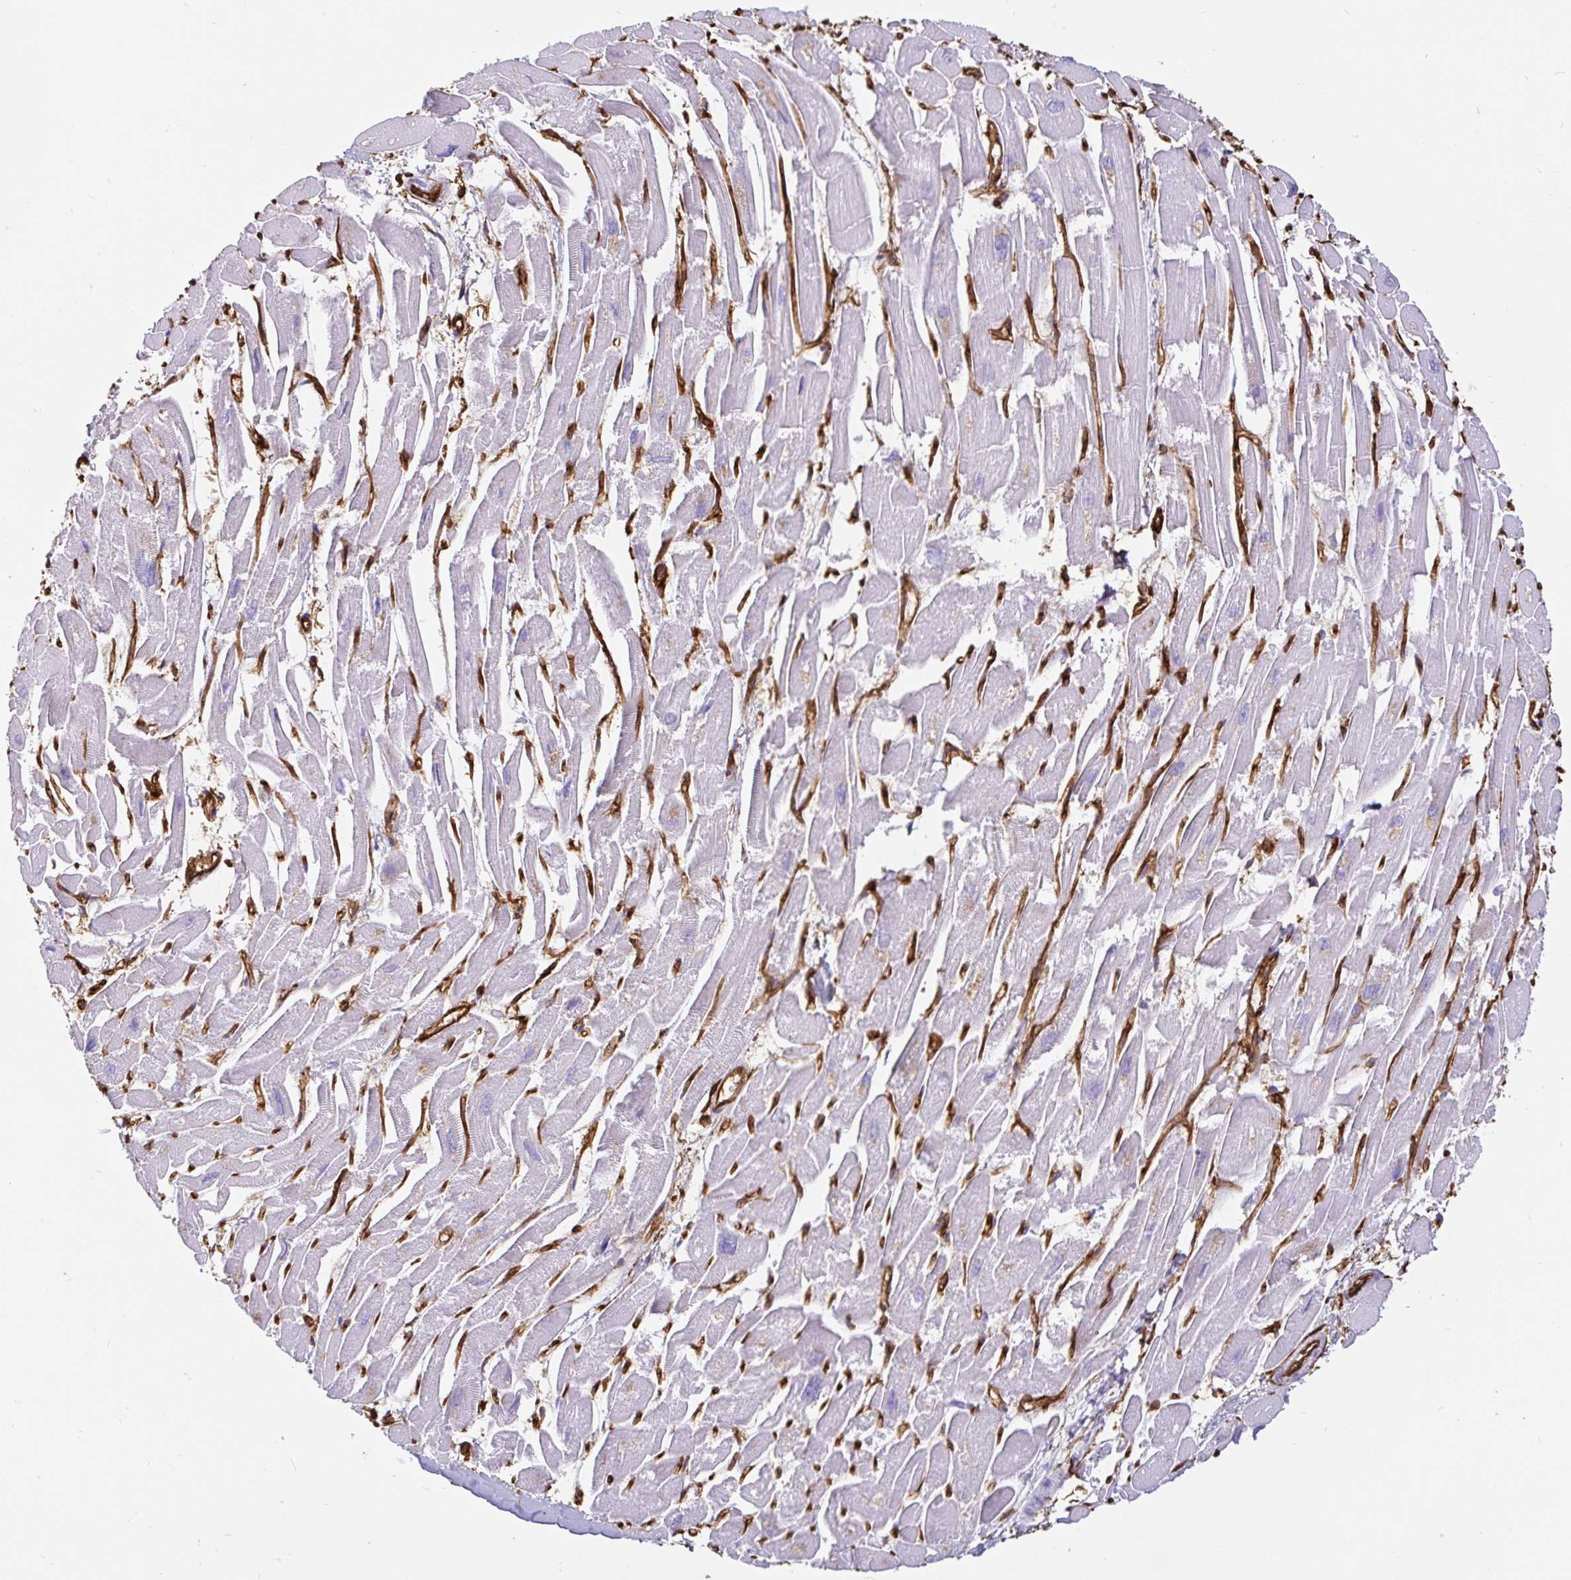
{"staining": {"intensity": "negative", "quantity": "none", "location": "none"}, "tissue": "heart muscle", "cell_type": "Cardiomyocytes", "image_type": "normal", "snomed": [{"axis": "morphology", "description": "Normal tissue, NOS"}, {"axis": "topography", "description": "Heart"}], "caption": "The micrograph demonstrates no significant positivity in cardiomyocytes of heart muscle. The staining is performed using DAB brown chromogen with nuclei counter-stained in using hematoxylin.", "gene": "ANXA2", "patient": {"sex": "male", "age": 54}}